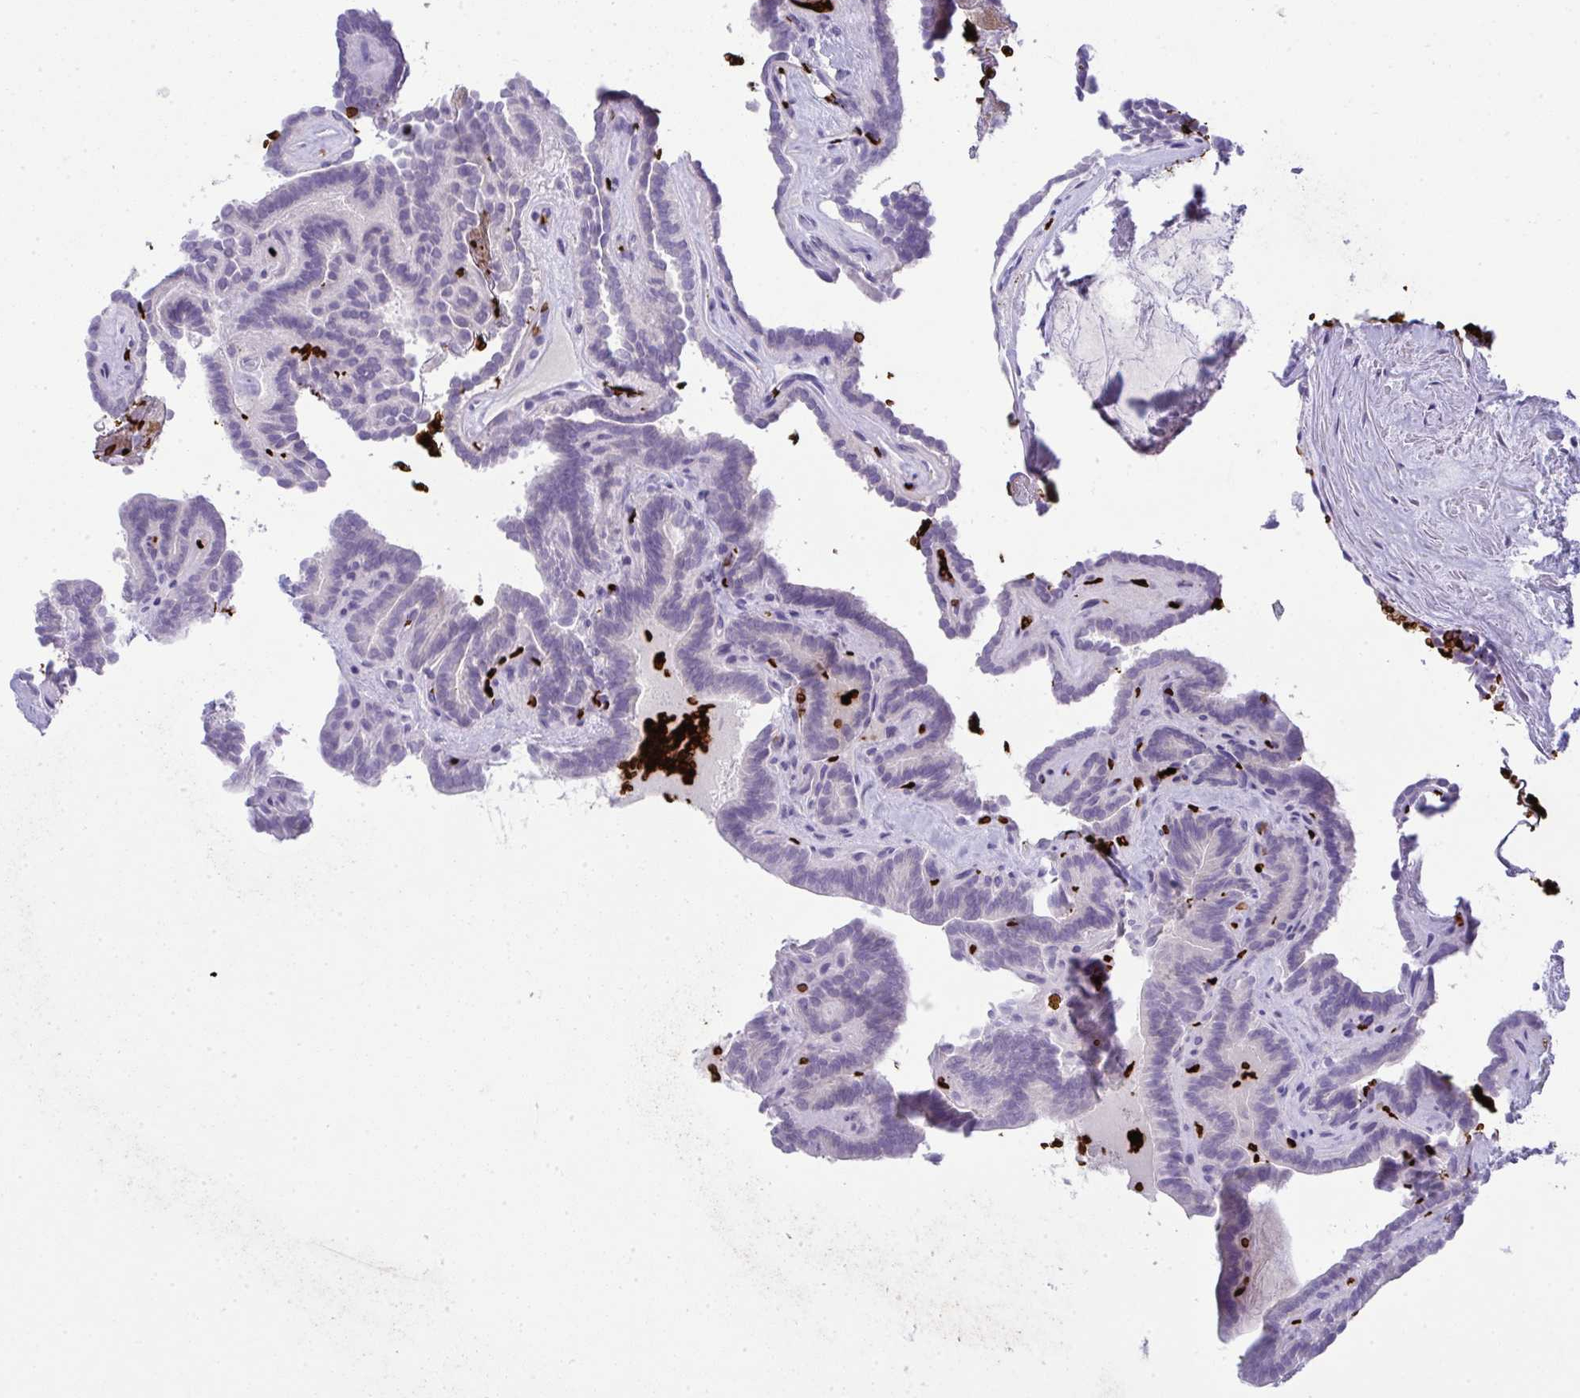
{"staining": {"intensity": "negative", "quantity": "none", "location": "none"}, "tissue": "thyroid cancer", "cell_type": "Tumor cells", "image_type": "cancer", "snomed": [{"axis": "morphology", "description": "Papillary adenocarcinoma, NOS"}, {"axis": "topography", "description": "Thyroid gland"}], "caption": "Human papillary adenocarcinoma (thyroid) stained for a protein using IHC reveals no expression in tumor cells.", "gene": "SPTB", "patient": {"sex": "female", "age": 21}}